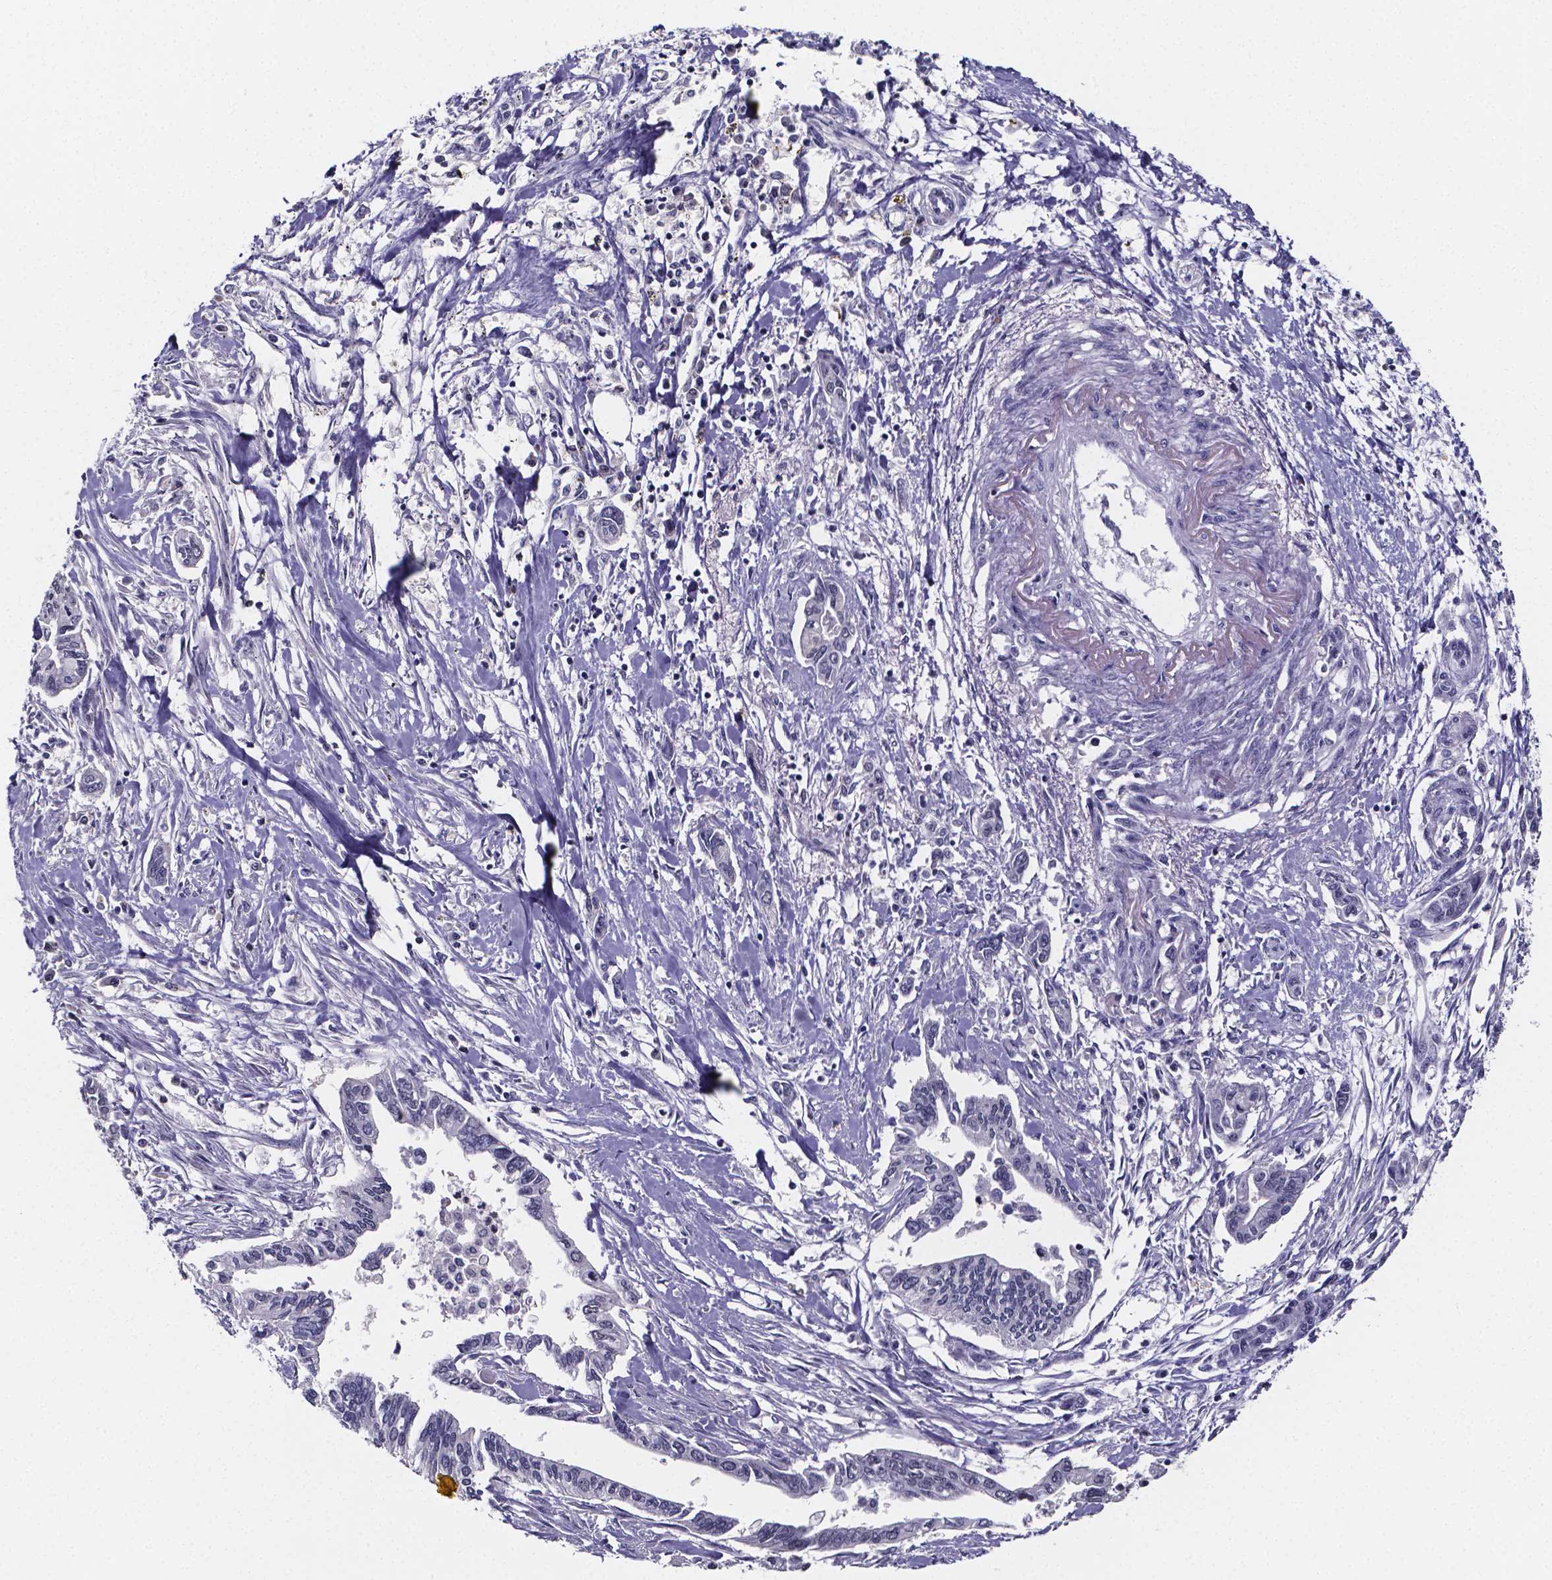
{"staining": {"intensity": "negative", "quantity": "none", "location": "none"}, "tissue": "pancreatic cancer", "cell_type": "Tumor cells", "image_type": "cancer", "snomed": [{"axis": "morphology", "description": "Adenocarcinoma, NOS"}, {"axis": "topography", "description": "Pancreas"}], "caption": "This image is of pancreatic adenocarcinoma stained with IHC to label a protein in brown with the nuclei are counter-stained blue. There is no expression in tumor cells.", "gene": "IZUMO1", "patient": {"sex": "male", "age": 60}}